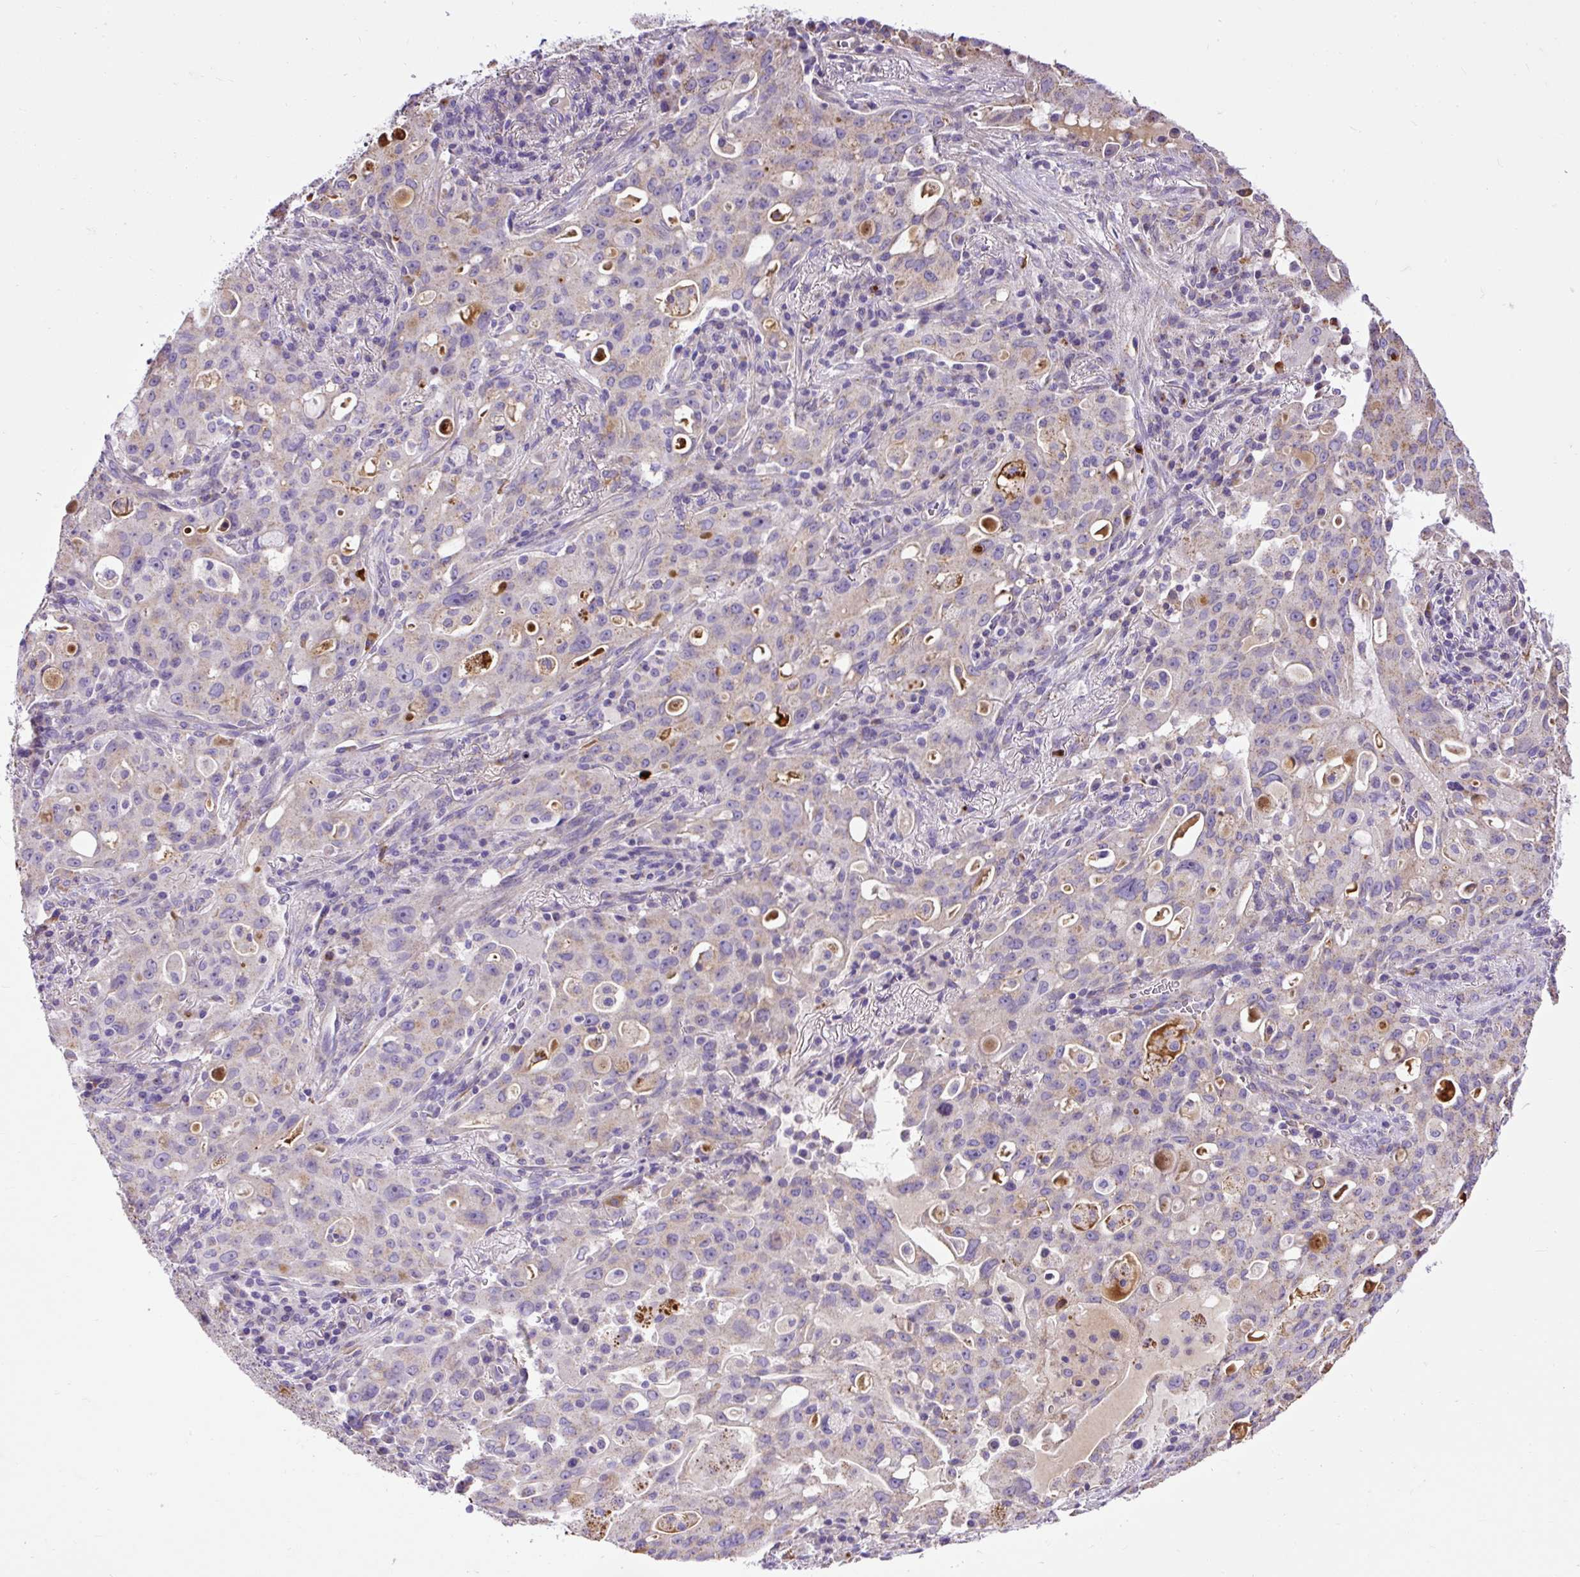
{"staining": {"intensity": "moderate", "quantity": "25%-75%", "location": "cytoplasmic/membranous"}, "tissue": "lung cancer", "cell_type": "Tumor cells", "image_type": "cancer", "snomed": [{"axis": "morphology", "description": "Adenocarcinoma, NOS"}, {"axis": "topography", "description": "Lung"}], "caption": "Tumor cells display moderate cytoplasmic/membranous staining in about 25%-75% of cells in lung adenocarcinoma.", "gene": "CFAP47", "patient": {"sex": "female", "age": 44}}